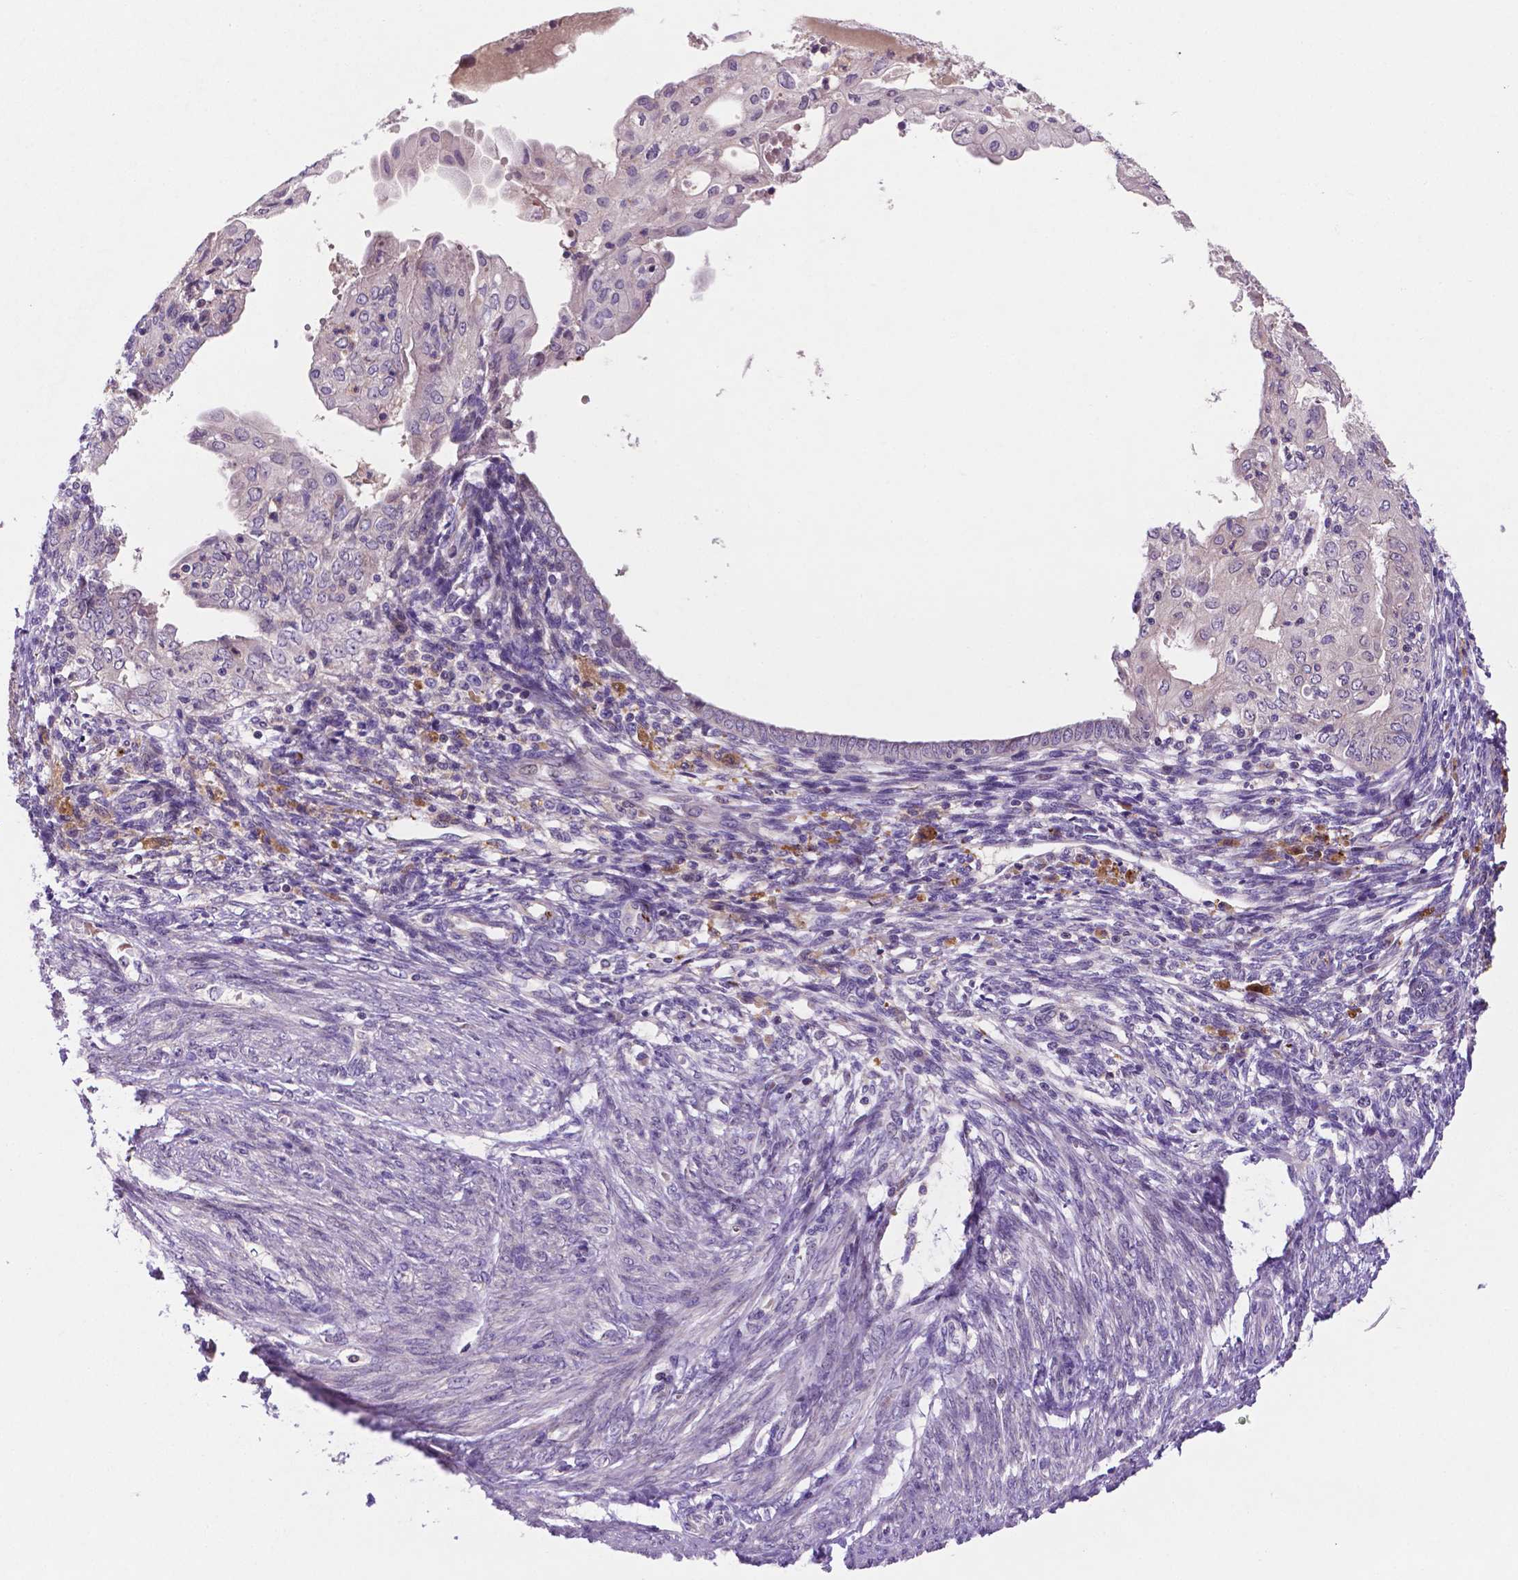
{"staining": {"intensity": "negative", "quantity": "none", "location": "none"}, "tissue": "endometrial cancer", "cell_type": "Tumor cells", "image_type": "cancer", "snomed": [{"axis": "morphology", "description": "Adenocarcinoma, NOS"}, {"axis": "topography", "description": "Endometrium"}], "caption": "Histopathology image shows no significant protein staining in tumor cells of endometrial cancer (adenocarcinoma).", "gene": "TM4SF20", "patient": {"sex": "female", "age": 68}}